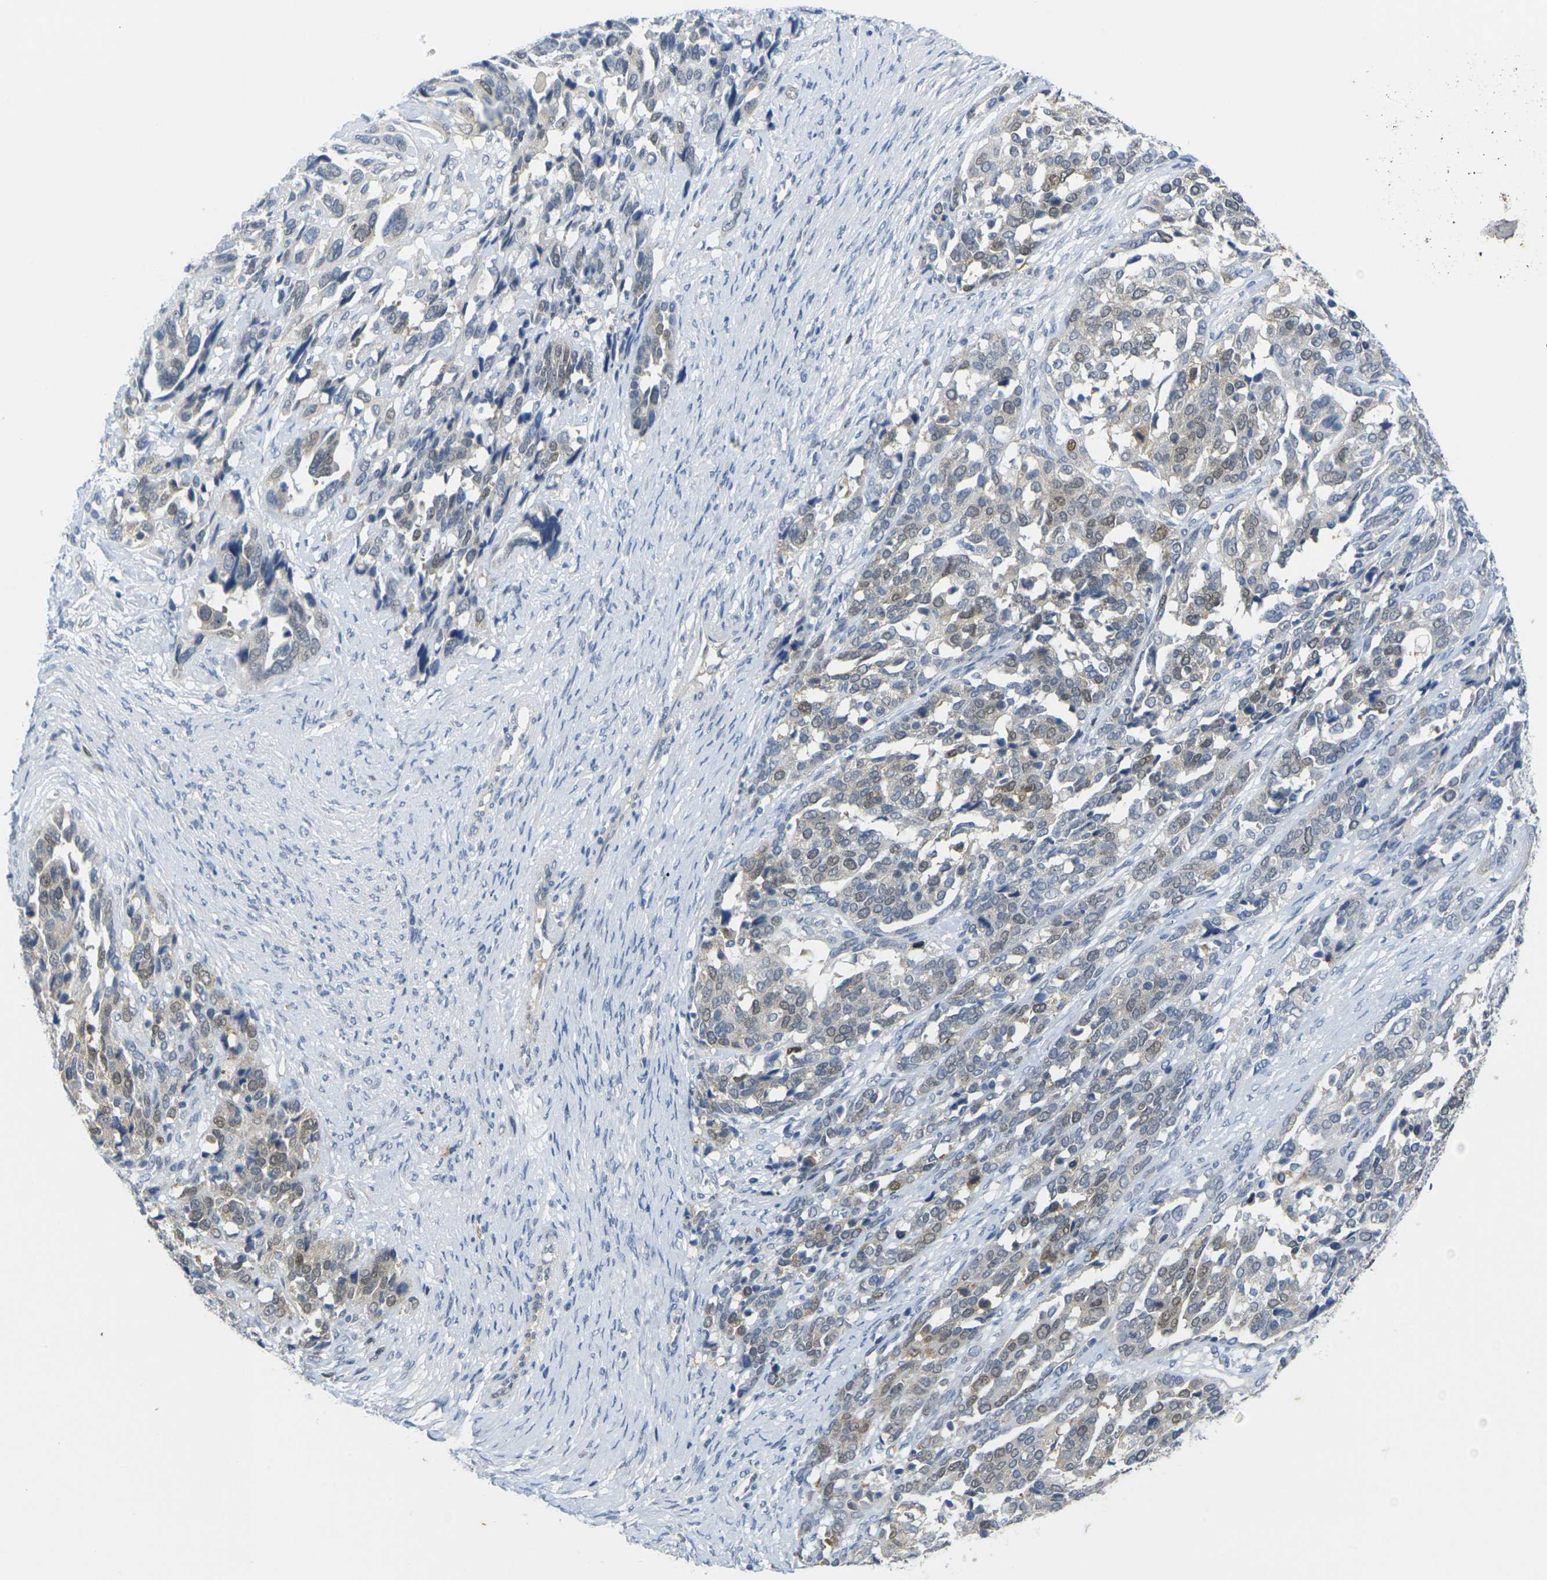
{"staining": {"intensity": "moderate", "quantity": "<25%", "location": "nuclear"}, "tissue": "ovarian cancer", "cell_type": "Tumor cells", "image_type": "cancer", "snomed": [{"axis": "morphology", "description": "Cystadenocarcinoma, serous, NOS"}, {"axis": "topography", "description": "Ovary"}], "caption": "DAB (3,3'-diaminobenzidine) immunohistochemical staining of ovarian serous cystadenocarcinoma demonstrates moderate nuclear protein positivity in about <25% of tumor cells.", "gene": "CDK2", "patient": {"sex": "female", "age": 44}}